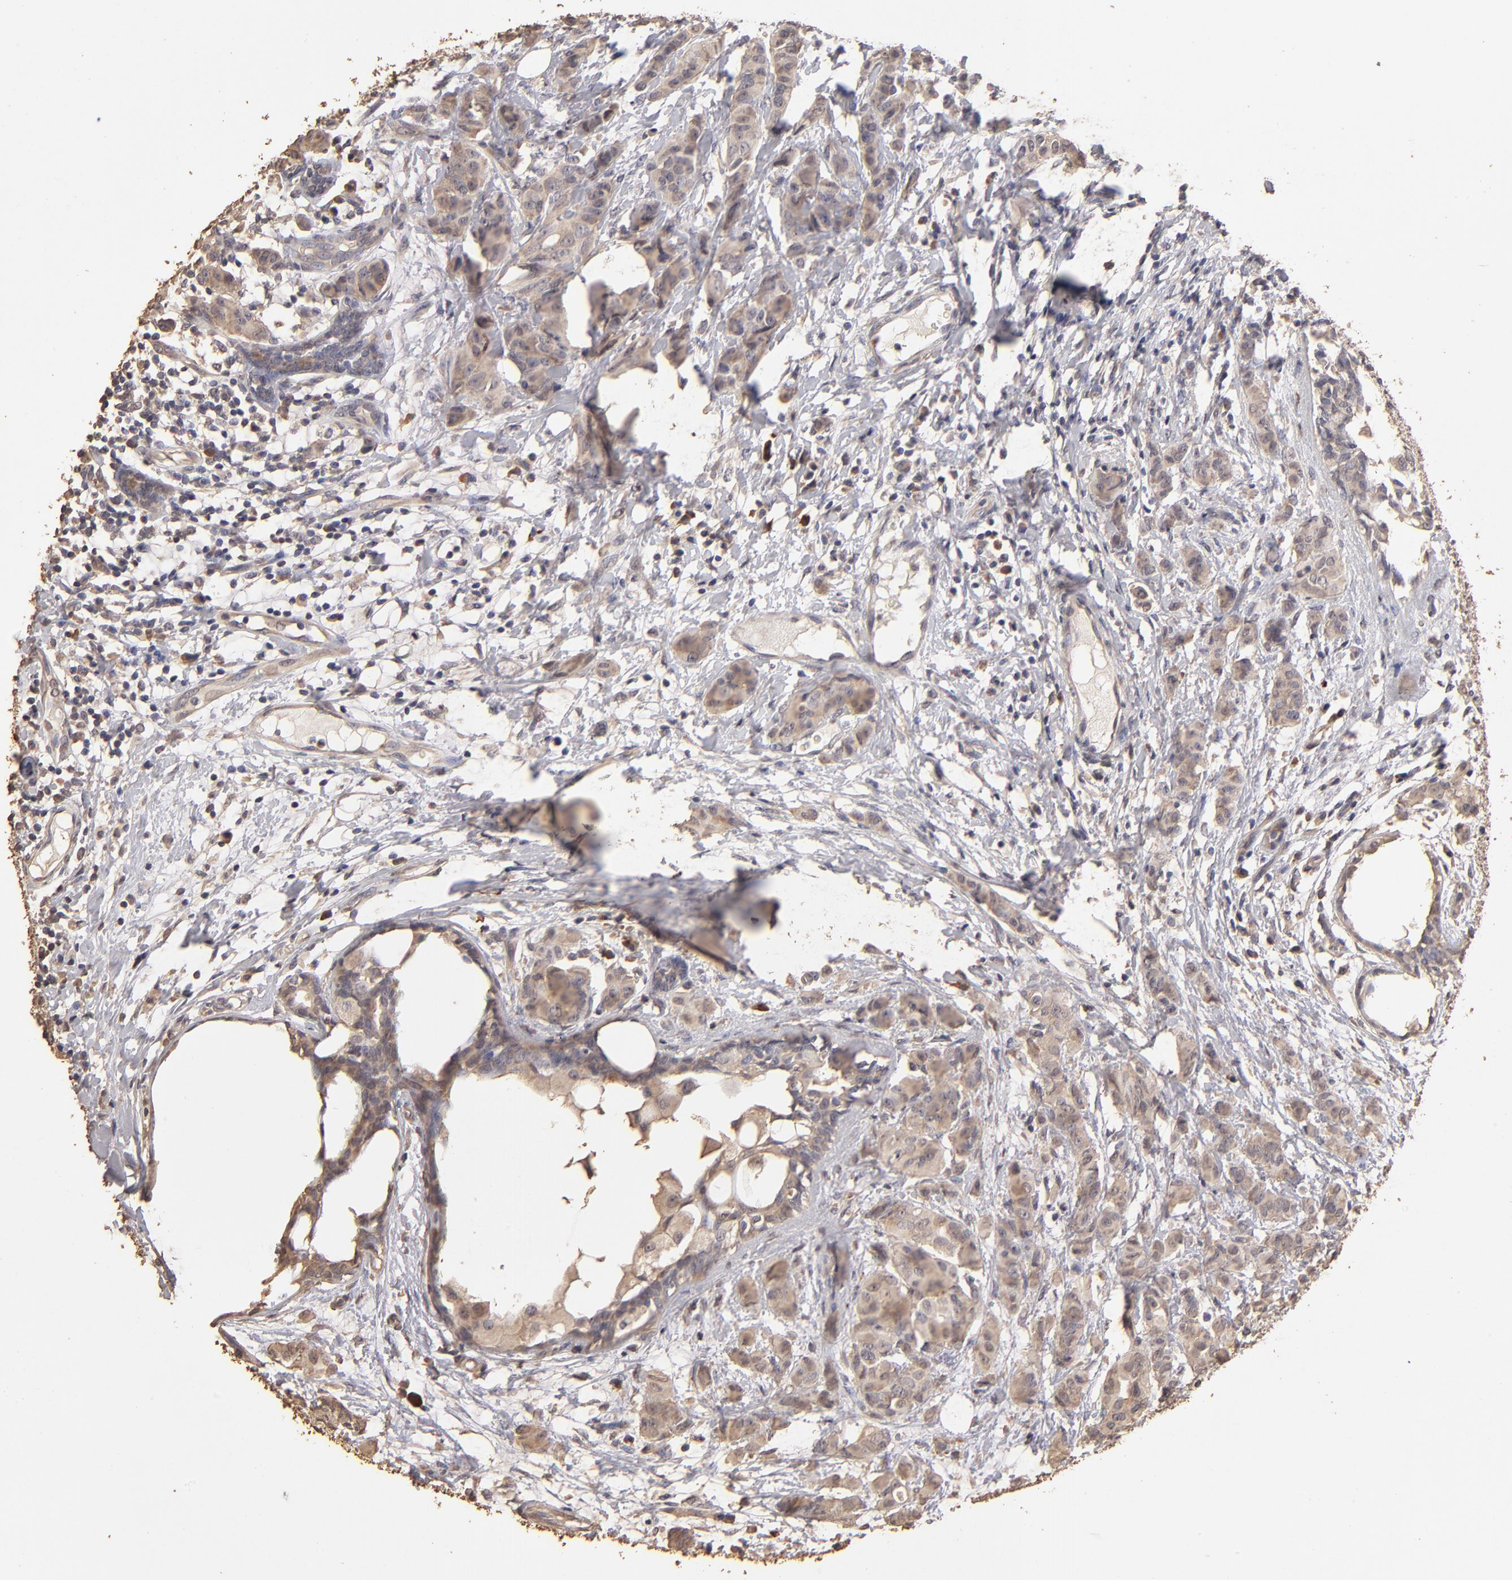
{"staining": {"intensity": "moderate", "quantity": ">75%", "location": "cytoplasmic/membranous"}, "tissue": "breast cancer", "cell_type": "Tumor cells", "image_type": "cancer", "snomed": [{"axis": "morphology", "description": "Duct carcinoma"}, {"axis": "topography", "description": "Breast"}], "caption": "Immunohistochemistry of breast cancer (invasive ductal carcinoma) displays medium levels of moderate cytoplasmic/membranous positivity in about >75% of tumor cells.", "gene": "OPHN1", "patient": {"sex": "female", "age": 40}}